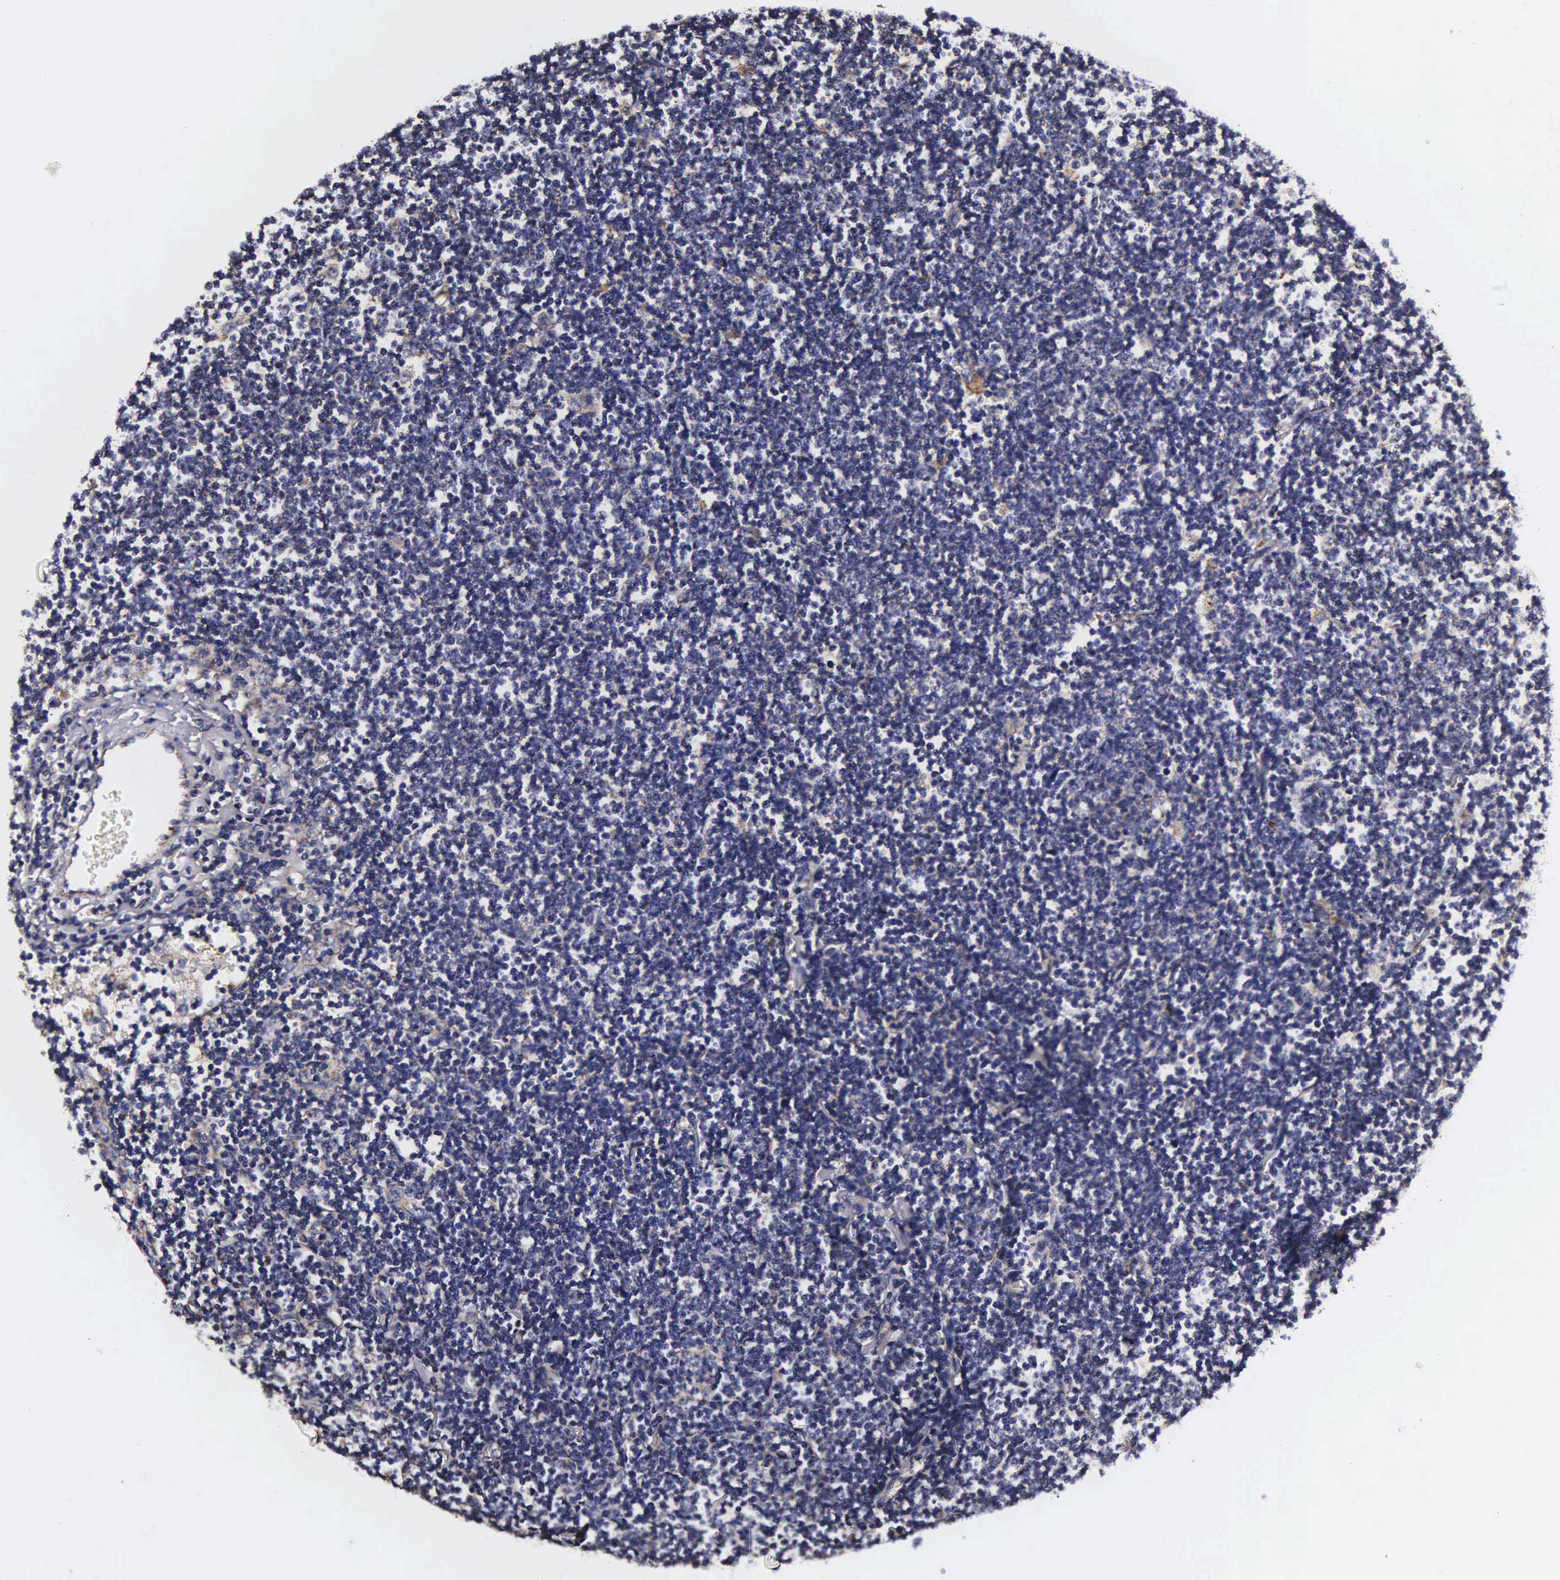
{"staining": {"intensity": "negative", "quantity": "none", "location": "none"}, "tissue": "lymphoma", "cell_type": "Tumor cells", "image_type": "cancer", "snomed": [{"axis": "morphology", "description": "Malignant lymphoma, non-Hodgkin's type, Low grade"}, {"axis": "topography", "description": "Lymph node"}], "caption": "This is a micrograph of immunohistochemistry (IHC) staining of malignant lymphoma, non-Hodgkin's type (low-grade), which shows no positivity in tumor cells. (Brightfield microscopy of DAB (3,3'-diaminobenzidine) IHC at high magnification).", "gene": "PSMA3", "patient": {"sex": "male", "age": 65}}